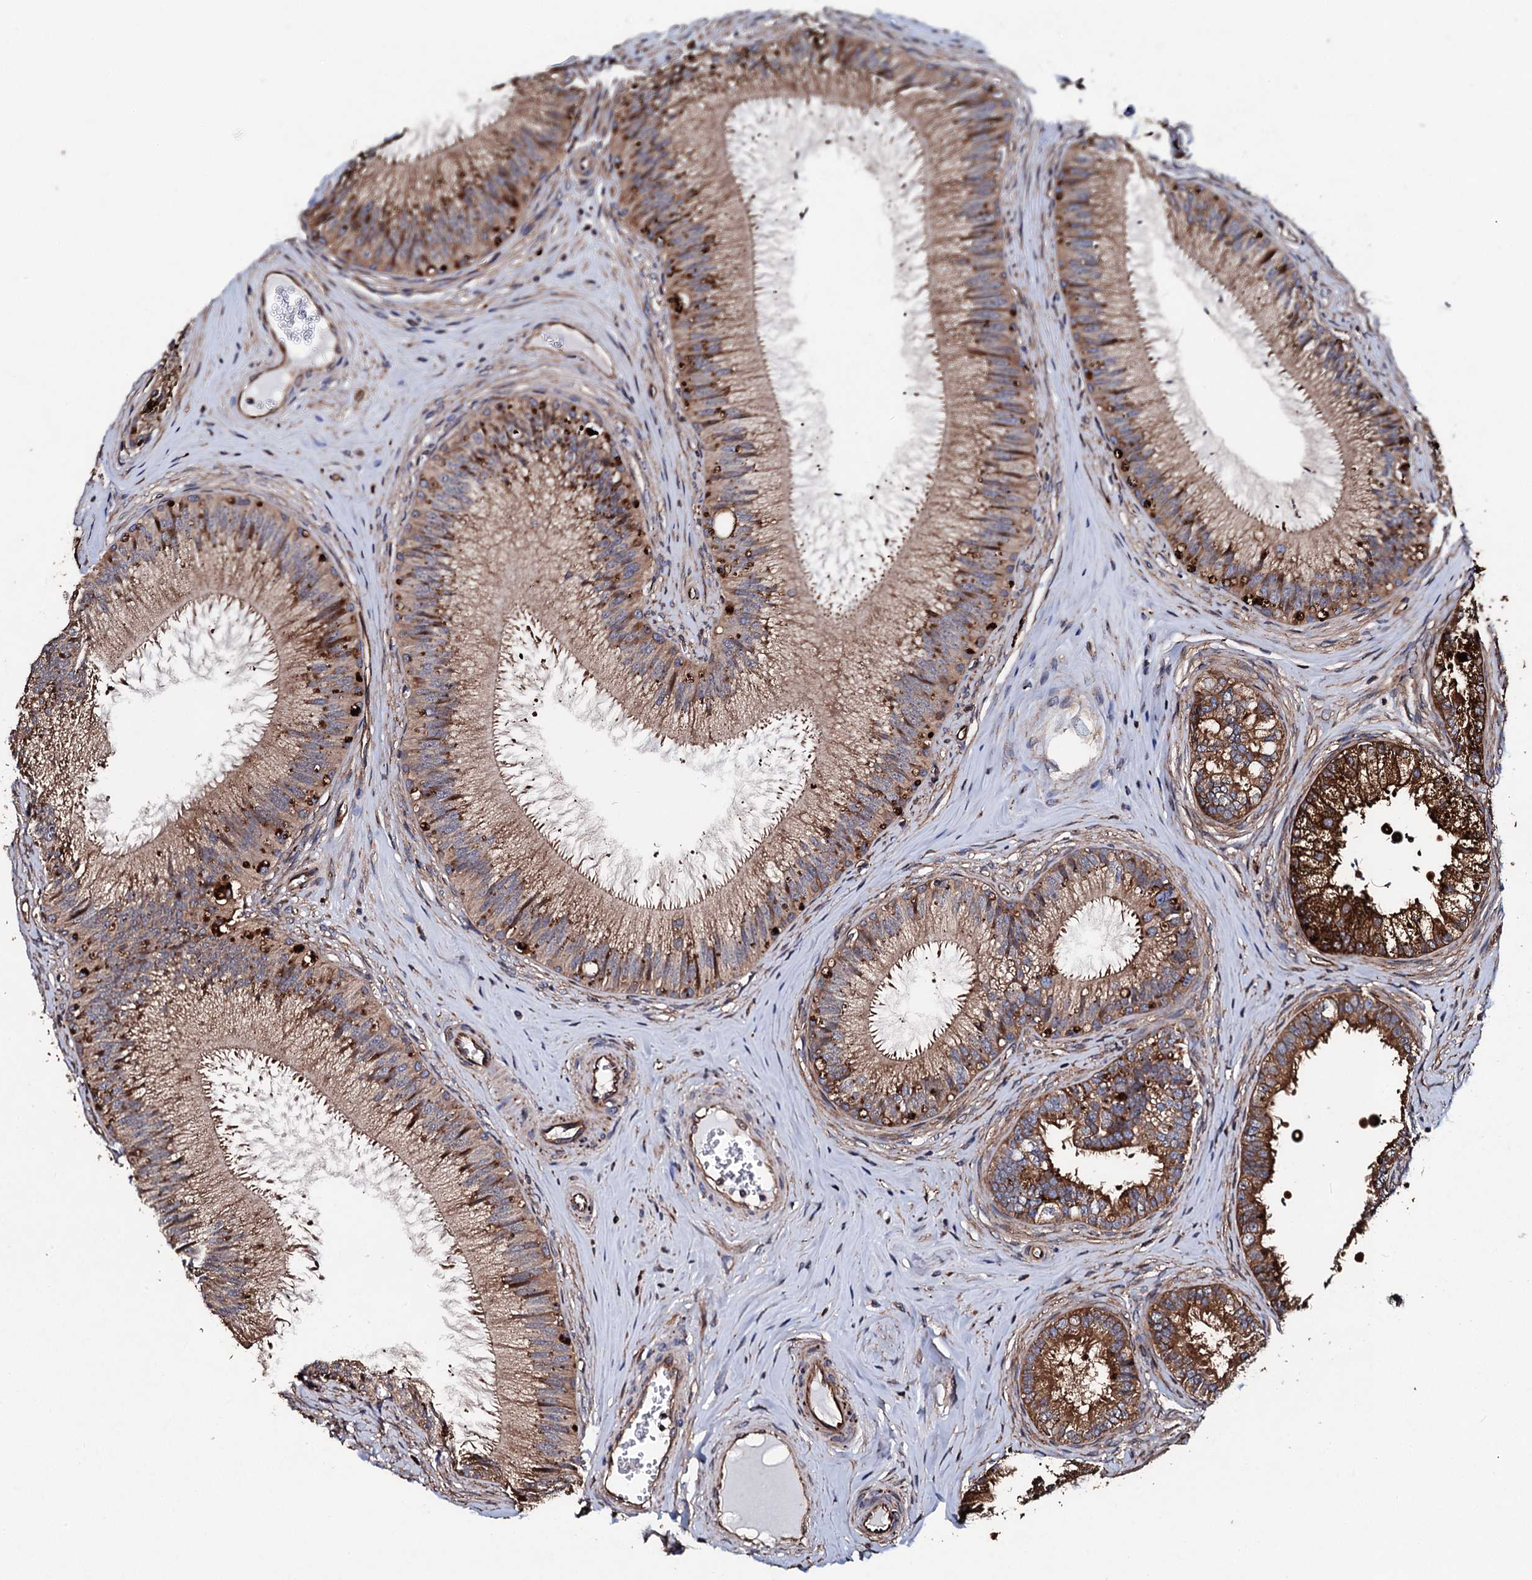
{"staining": {"intensity": "moderate", "quantity": ">75%", "location": "cytoplasmic/membranous"}, "tissue": "epididymis", "cell_type": "Glandular cells", "image_type": "normal", "snomed": [{"axis": "morphology", "description": "Normal tissue, NOS"}, {"axis": "topography", "description": "Epididymis"}], "caption": "Immunohistochemical staining of benign epididymis displays >75% levels of moderate cytoplasmic/membranous protein staining in approximately >75% of glandular cells.", "gene": "CKAP5", "patient": {"sex": "male", "age": 46}}